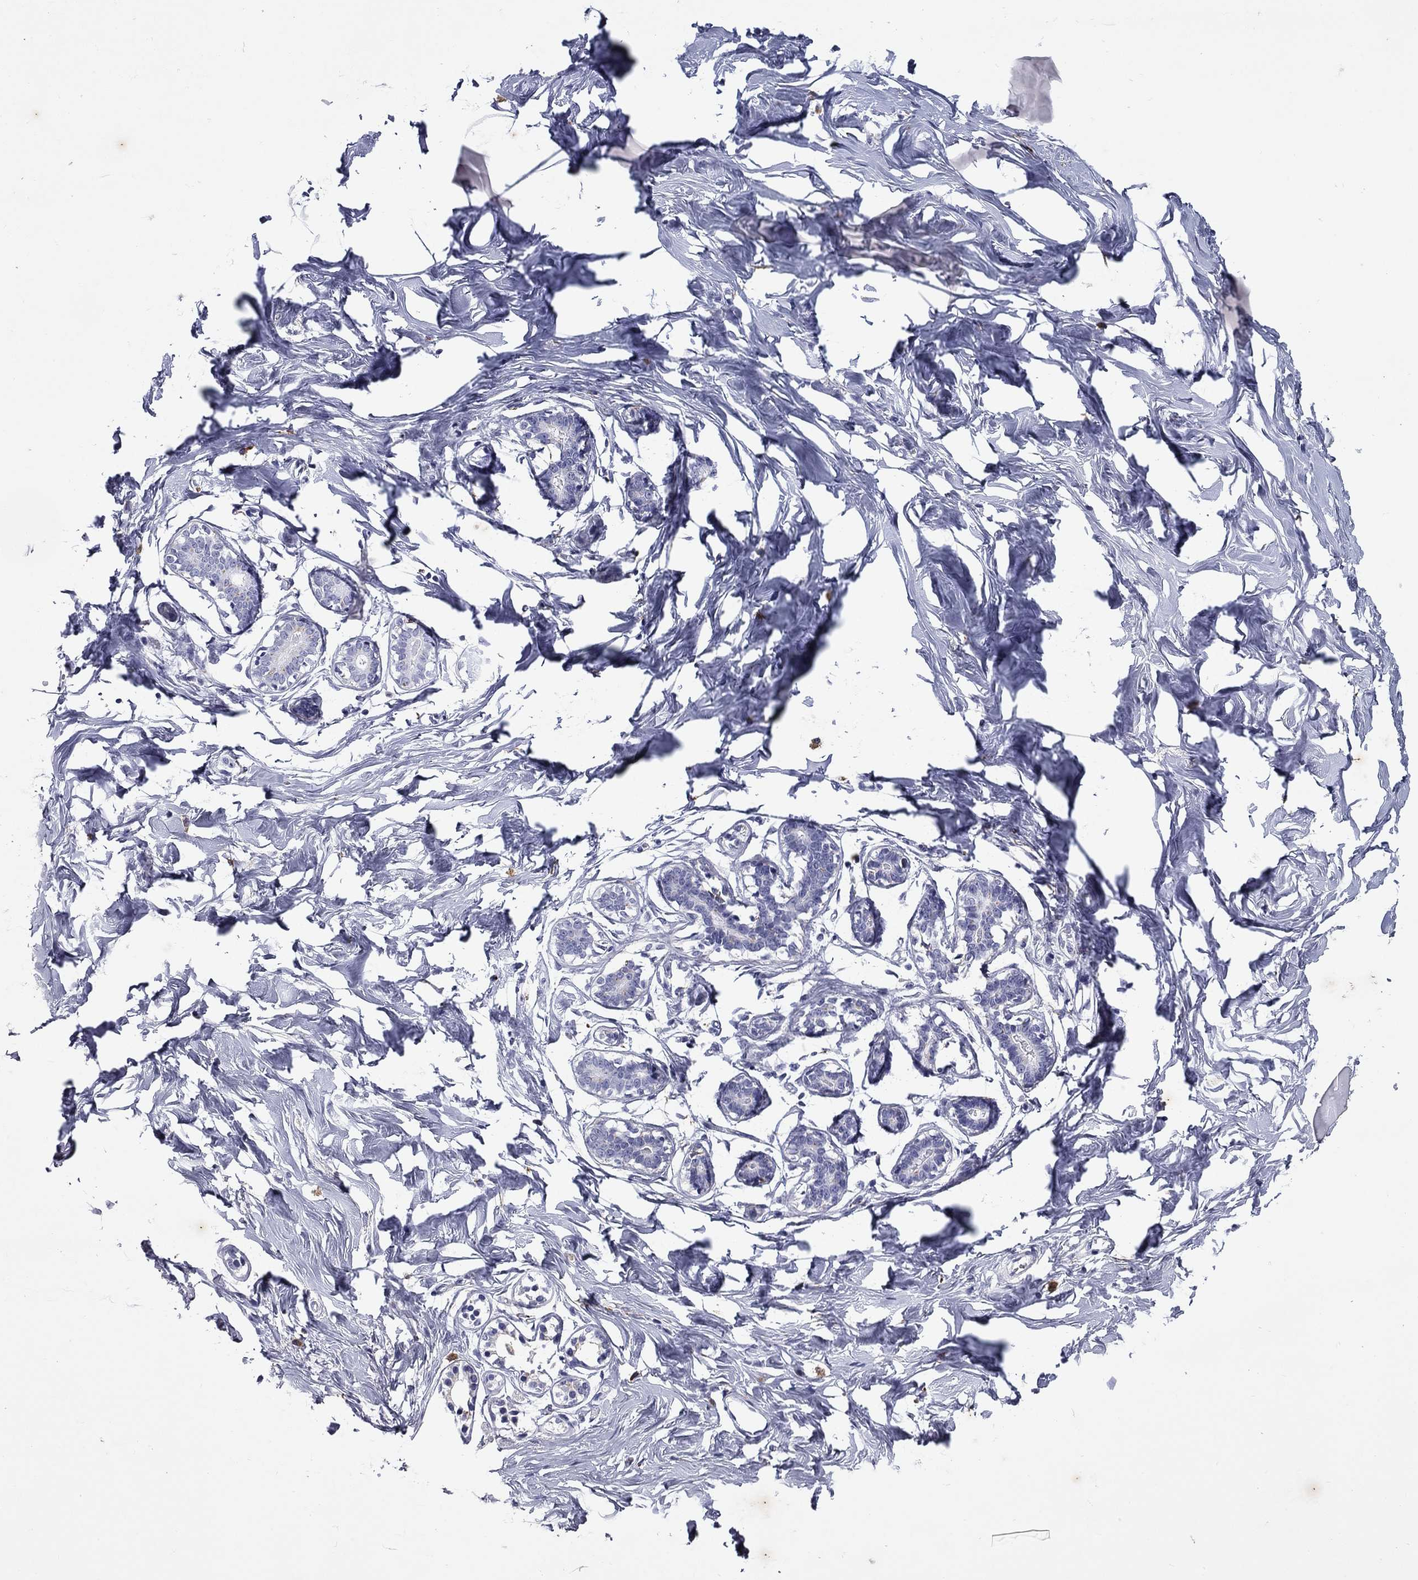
{"staining": {"intensity": "negative", "quantity": "none", "location": "none"}, "tissue": "breast", "cell_type": "Adipocytes", "image_type": "normal", "snomed": [{"axis": "morphology", "description": "Normal tissue, NOS"}, {"axis": "morphology", "description": "Lobular carcinoma, in situ"}, {"axis": "topography", "description": "Breast"}], "caption": "The IHC photomicrograph has no significant positivity in adipocytes of breast. The staining was performed using DAB (3,3'-diaminobenzidine) to visualize the protein expression in brown, while the nuclei were stained in blue with hematoxylin (Magnification: 20x).", "gene": "MADCAM1", "patient": {"sex": "female", "age": 35}}